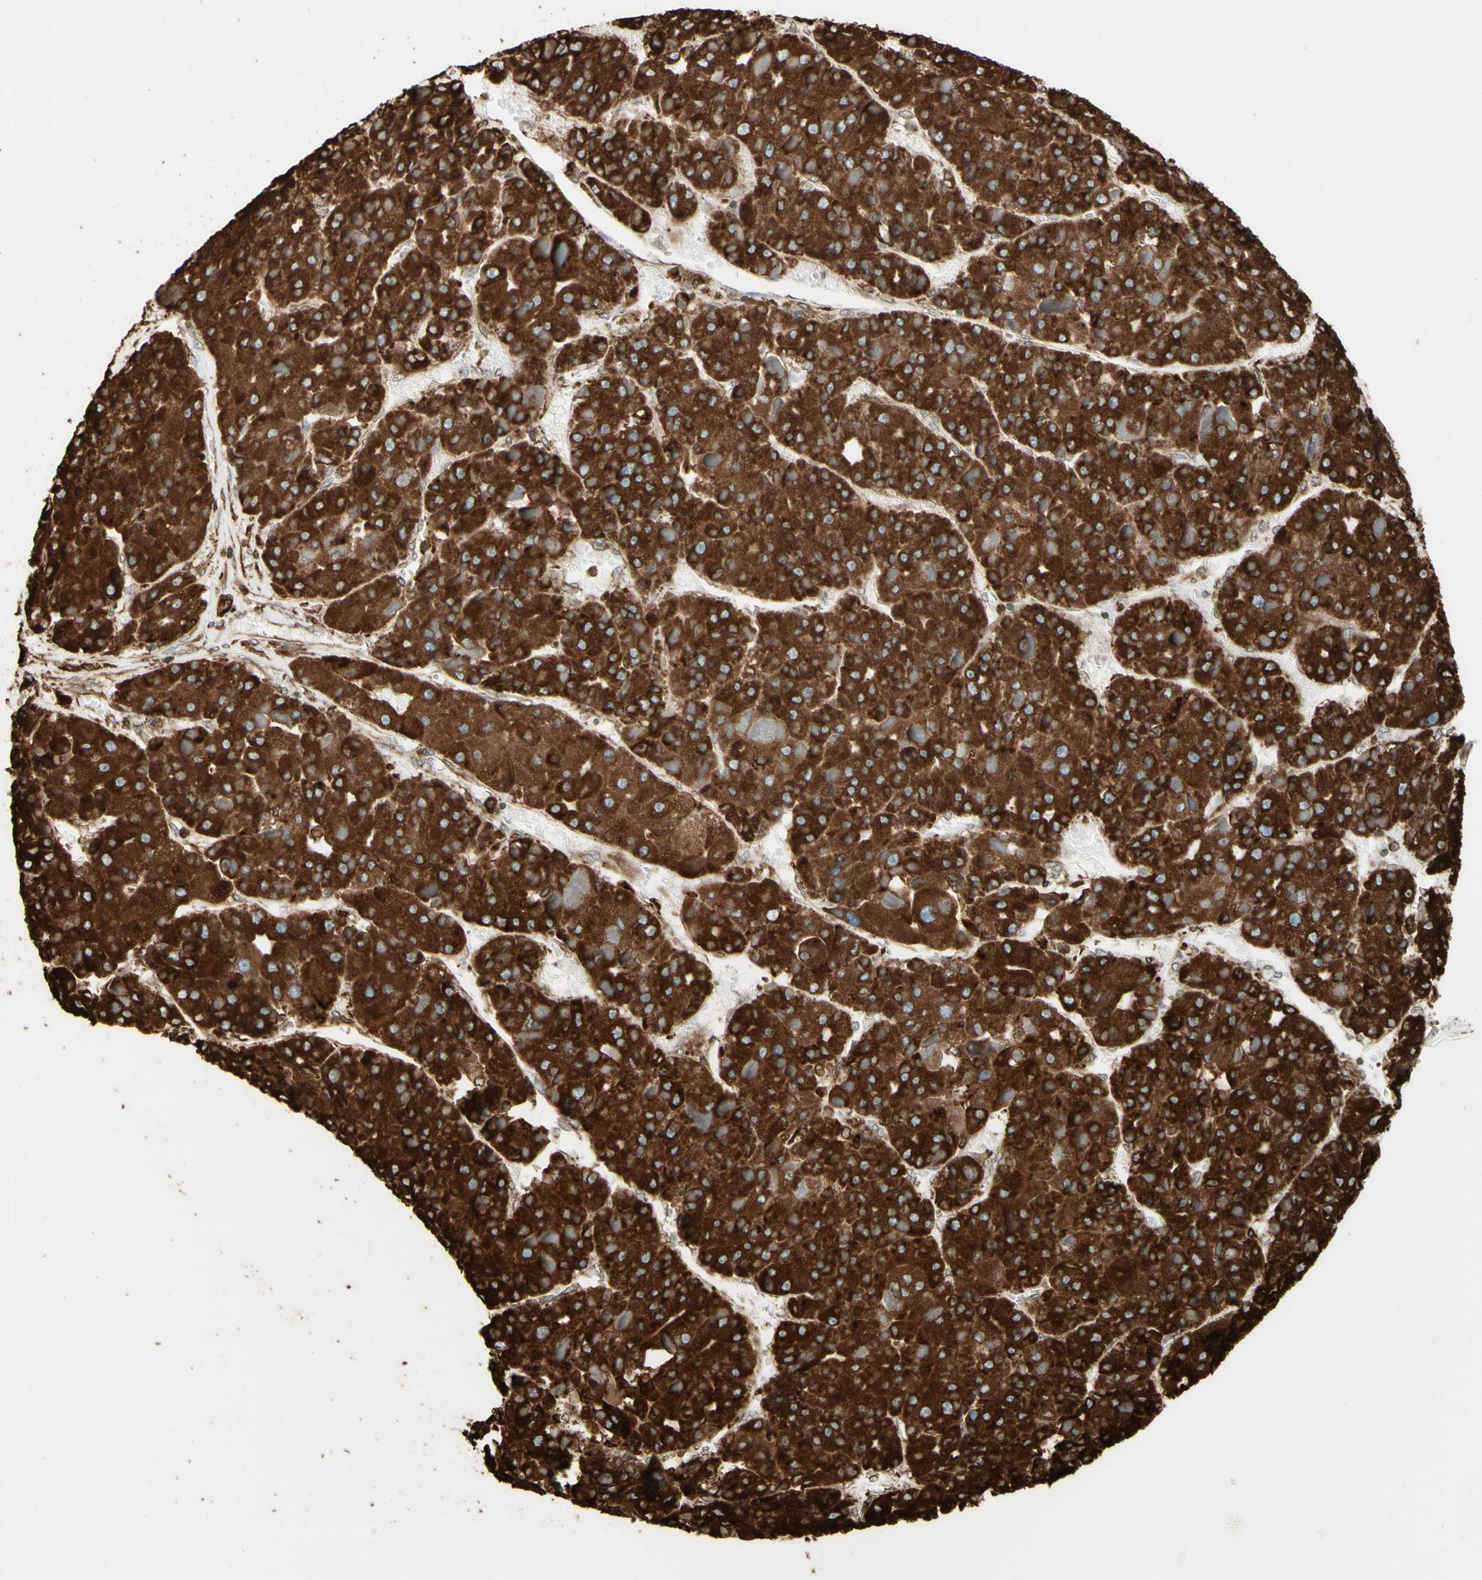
{"staining": {"intensity": "strong", "quantity": ">75%", "location": "cytoplasmic/membranous"}, "tissue": "liver cancer", "cell_type": "Tumor cells", "image_type": "cancer", "snomed": [{"axis": "morphology", "description": "Carcinoma, Hepatocellular, NOS"}, {"axis": "topography", "description": "Liver"}], "caption": "Immunohistochemistry staining of liver cancer (hepatocellular carcinoma), which exhibits high levels of strong cytoplasmic/membranous staining in about >75% of tumor cells indicating strong cytoplasmic/membranous protein staining. The staining was performed using DAB (brown) for protein detection and nuclei were counterstained in hematoxylin (blue).", "gene": "CANX", "patient": {"sex": "female", "age": 73}}